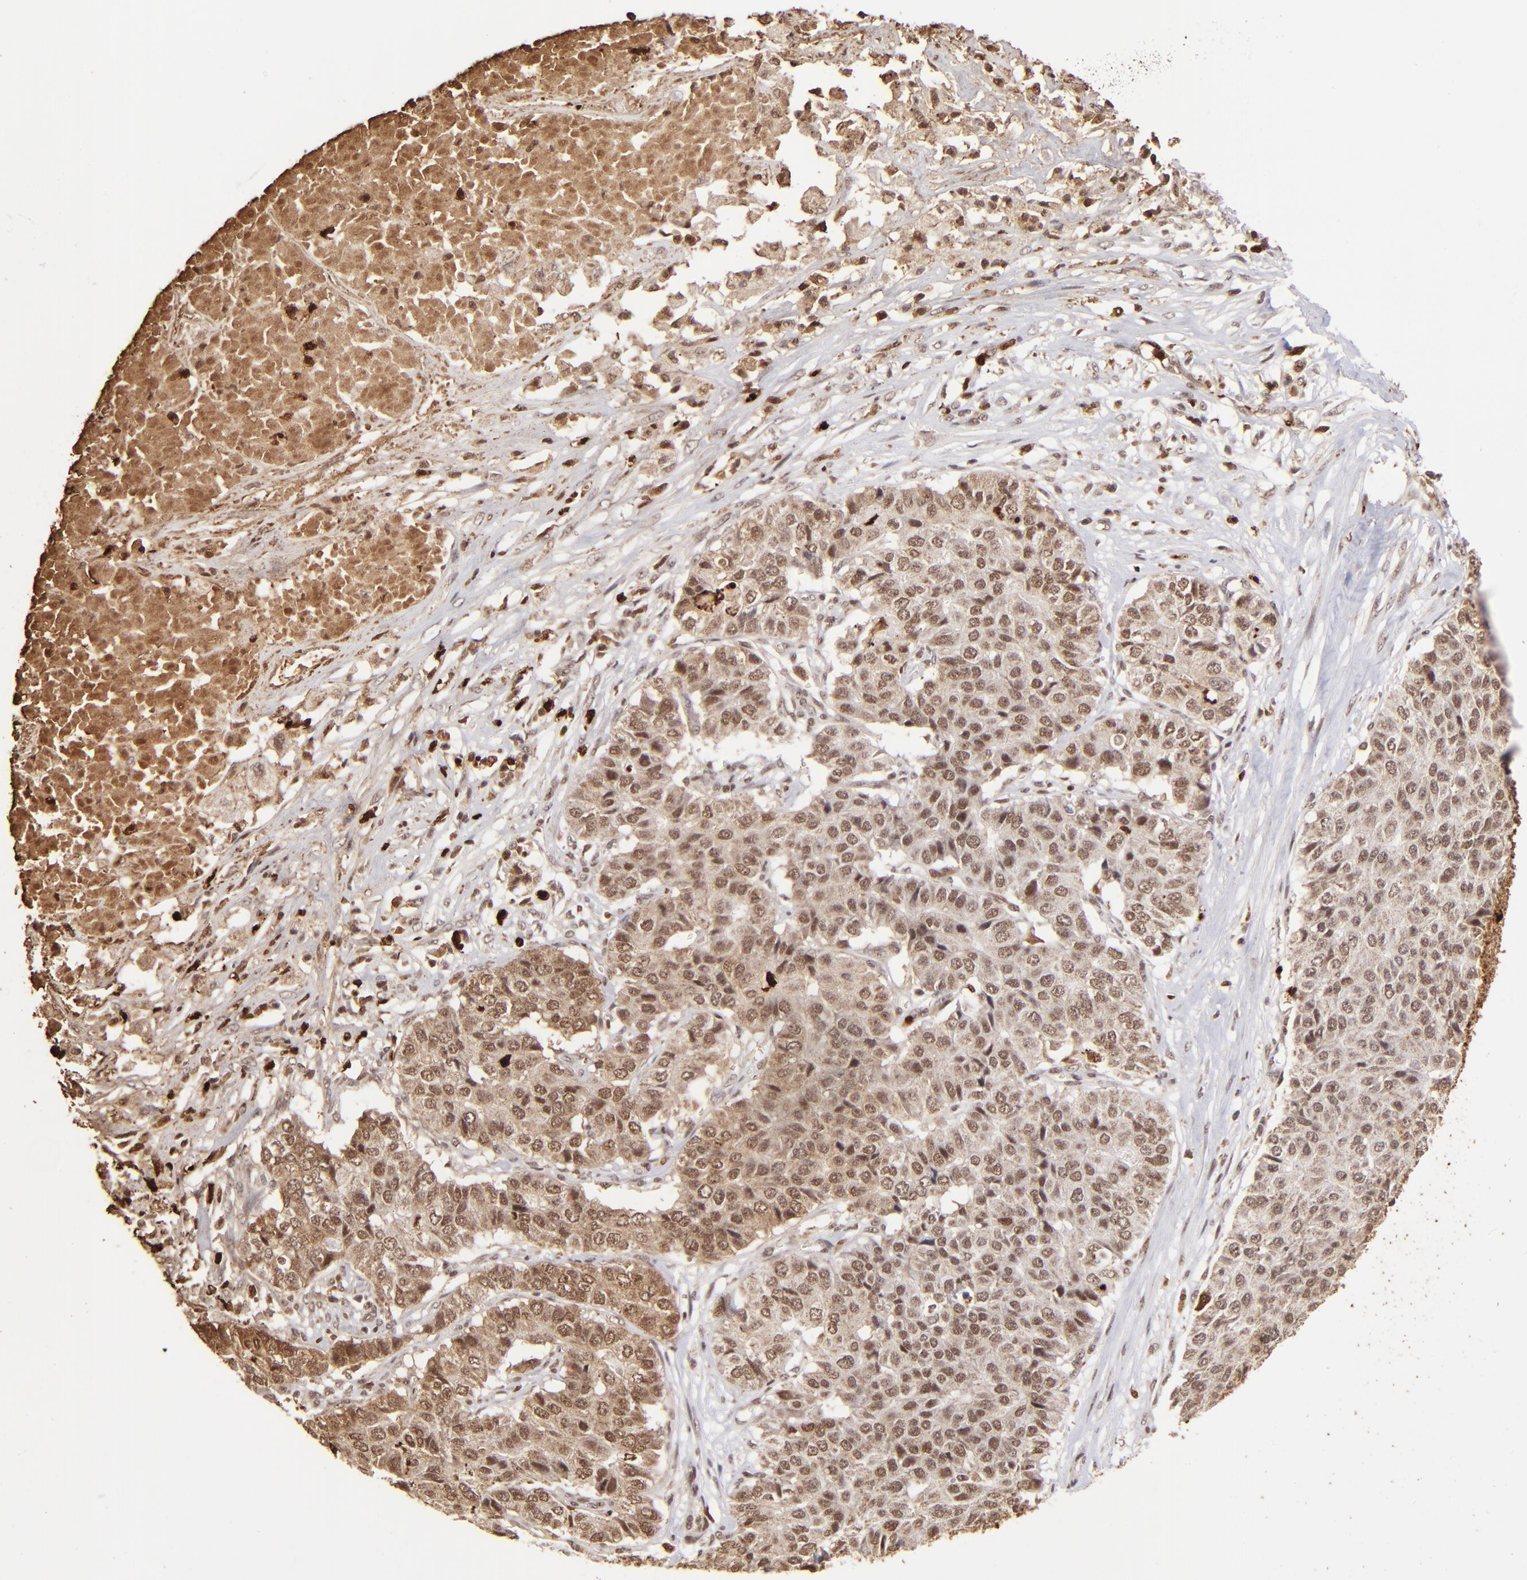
{"staining": {"intensity": "moderate", "quantity": ">75%", "location": "cytoplasmic/membranous,nuclear"}, "tissue": "pancreatic cancer", "cell_type": "Tumor cells", "image_type": "cancer", "snomed": [{"axis": "morphology", "description": "Adenocarcinoma, NOS"}, {"axis": "topography", "description": "Pancreas"}], "caption": "Immunohistochemistry (DAB (3,3'-diaminobenzidine)) staining of pancreatic adenocarcinoma exhibits moderate cytoplasmic/membranous and nuclear protein staining in approximately >75% of tumor cells.", "gene": "ZFX", "patient": {"sex": "male", "age": 50}}